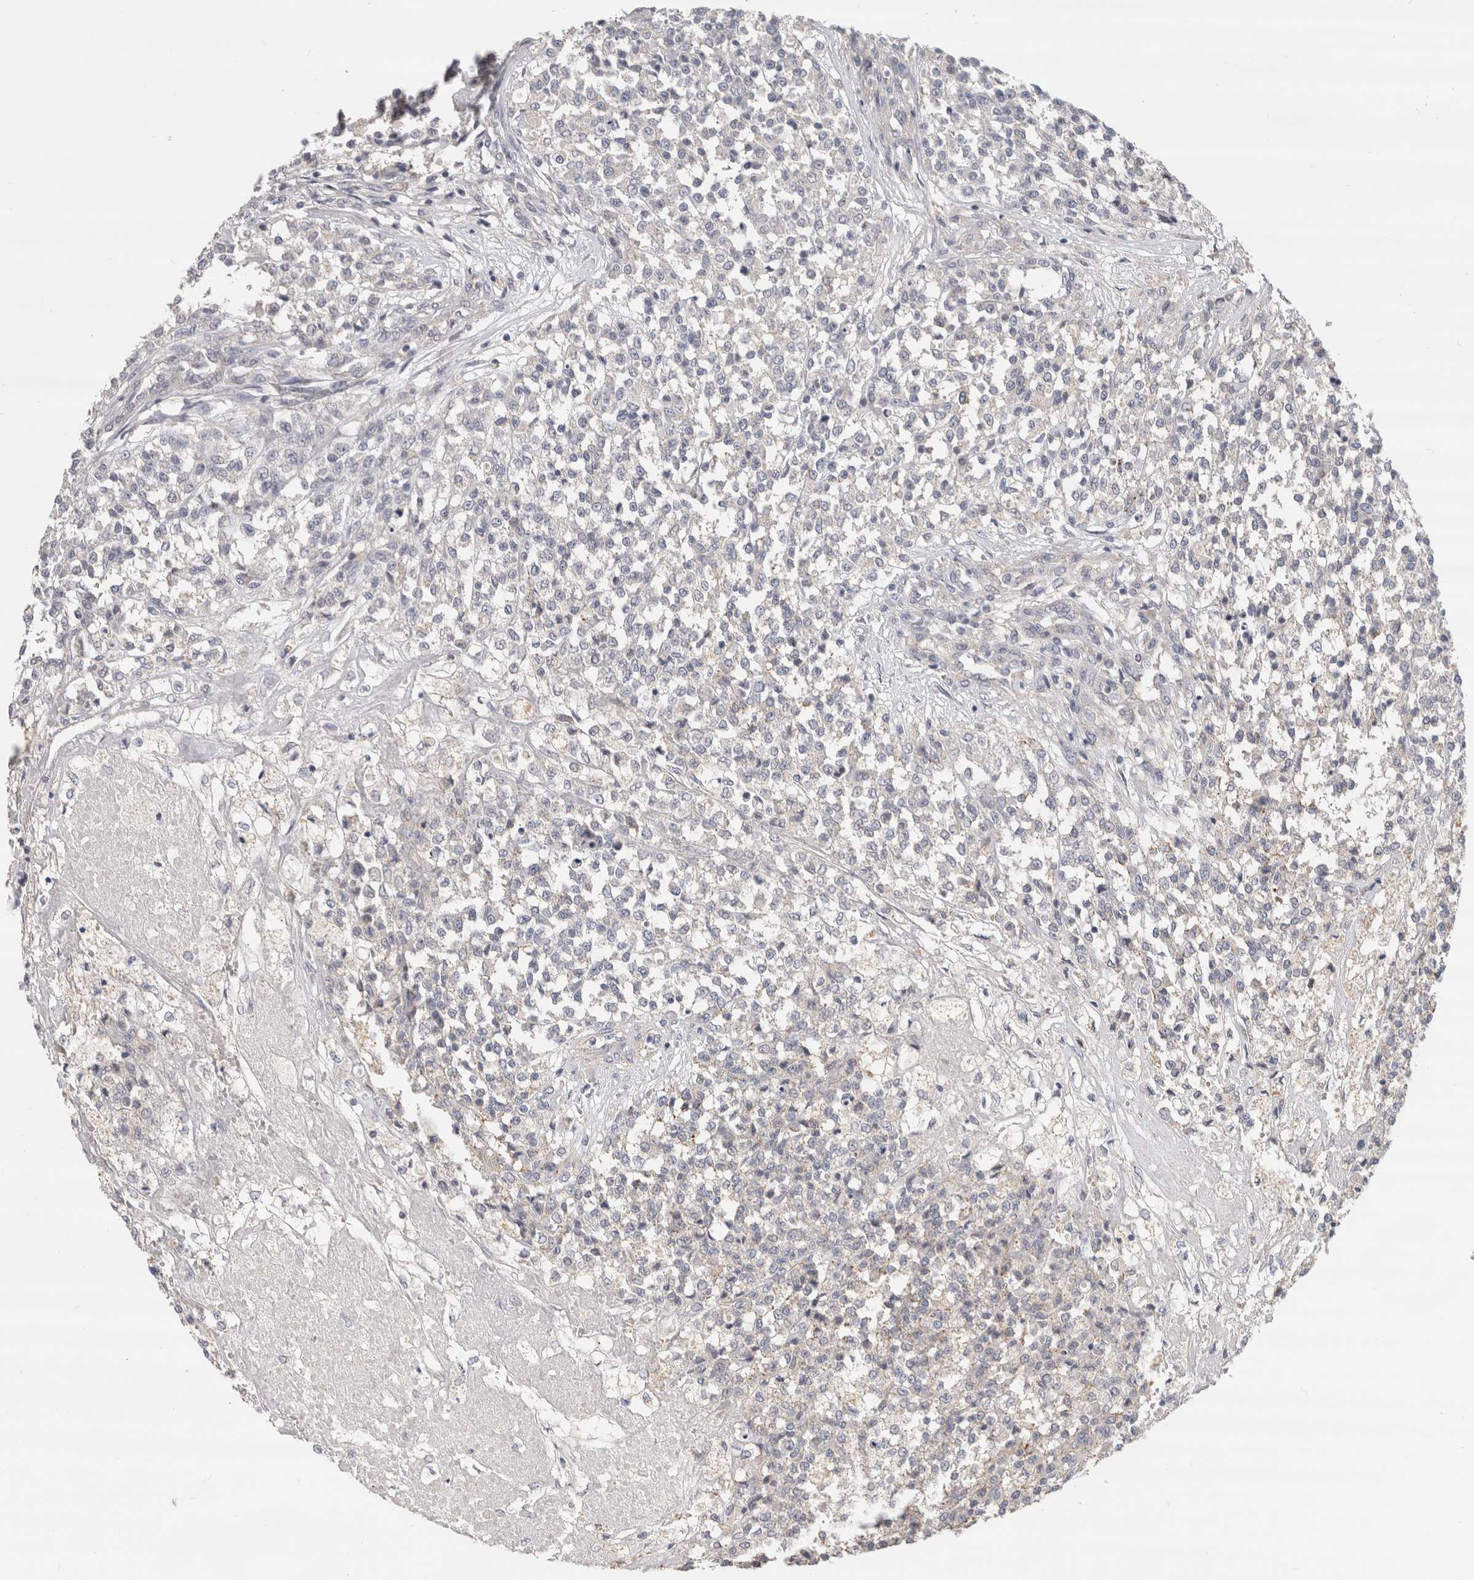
{"staining": {"intensity": "negative", "quantity": "none", "location": "none"}, "tissue": "testis cancer", "cell_type": "Tumor cells", "image_type": "cancer", "snomed": [{"axis": "morphology", "description": "Seminoma, NOS"}, {"axis": "topography", "description": "Testis"}], "caption": "A high-resolution image shows immunohistochemistry (IHC) staining of seminoma (testis), which exhibits no significant positivity in tumor cells.", "gene": "AFP", "patient": {"sex": "male", "age": 59}}